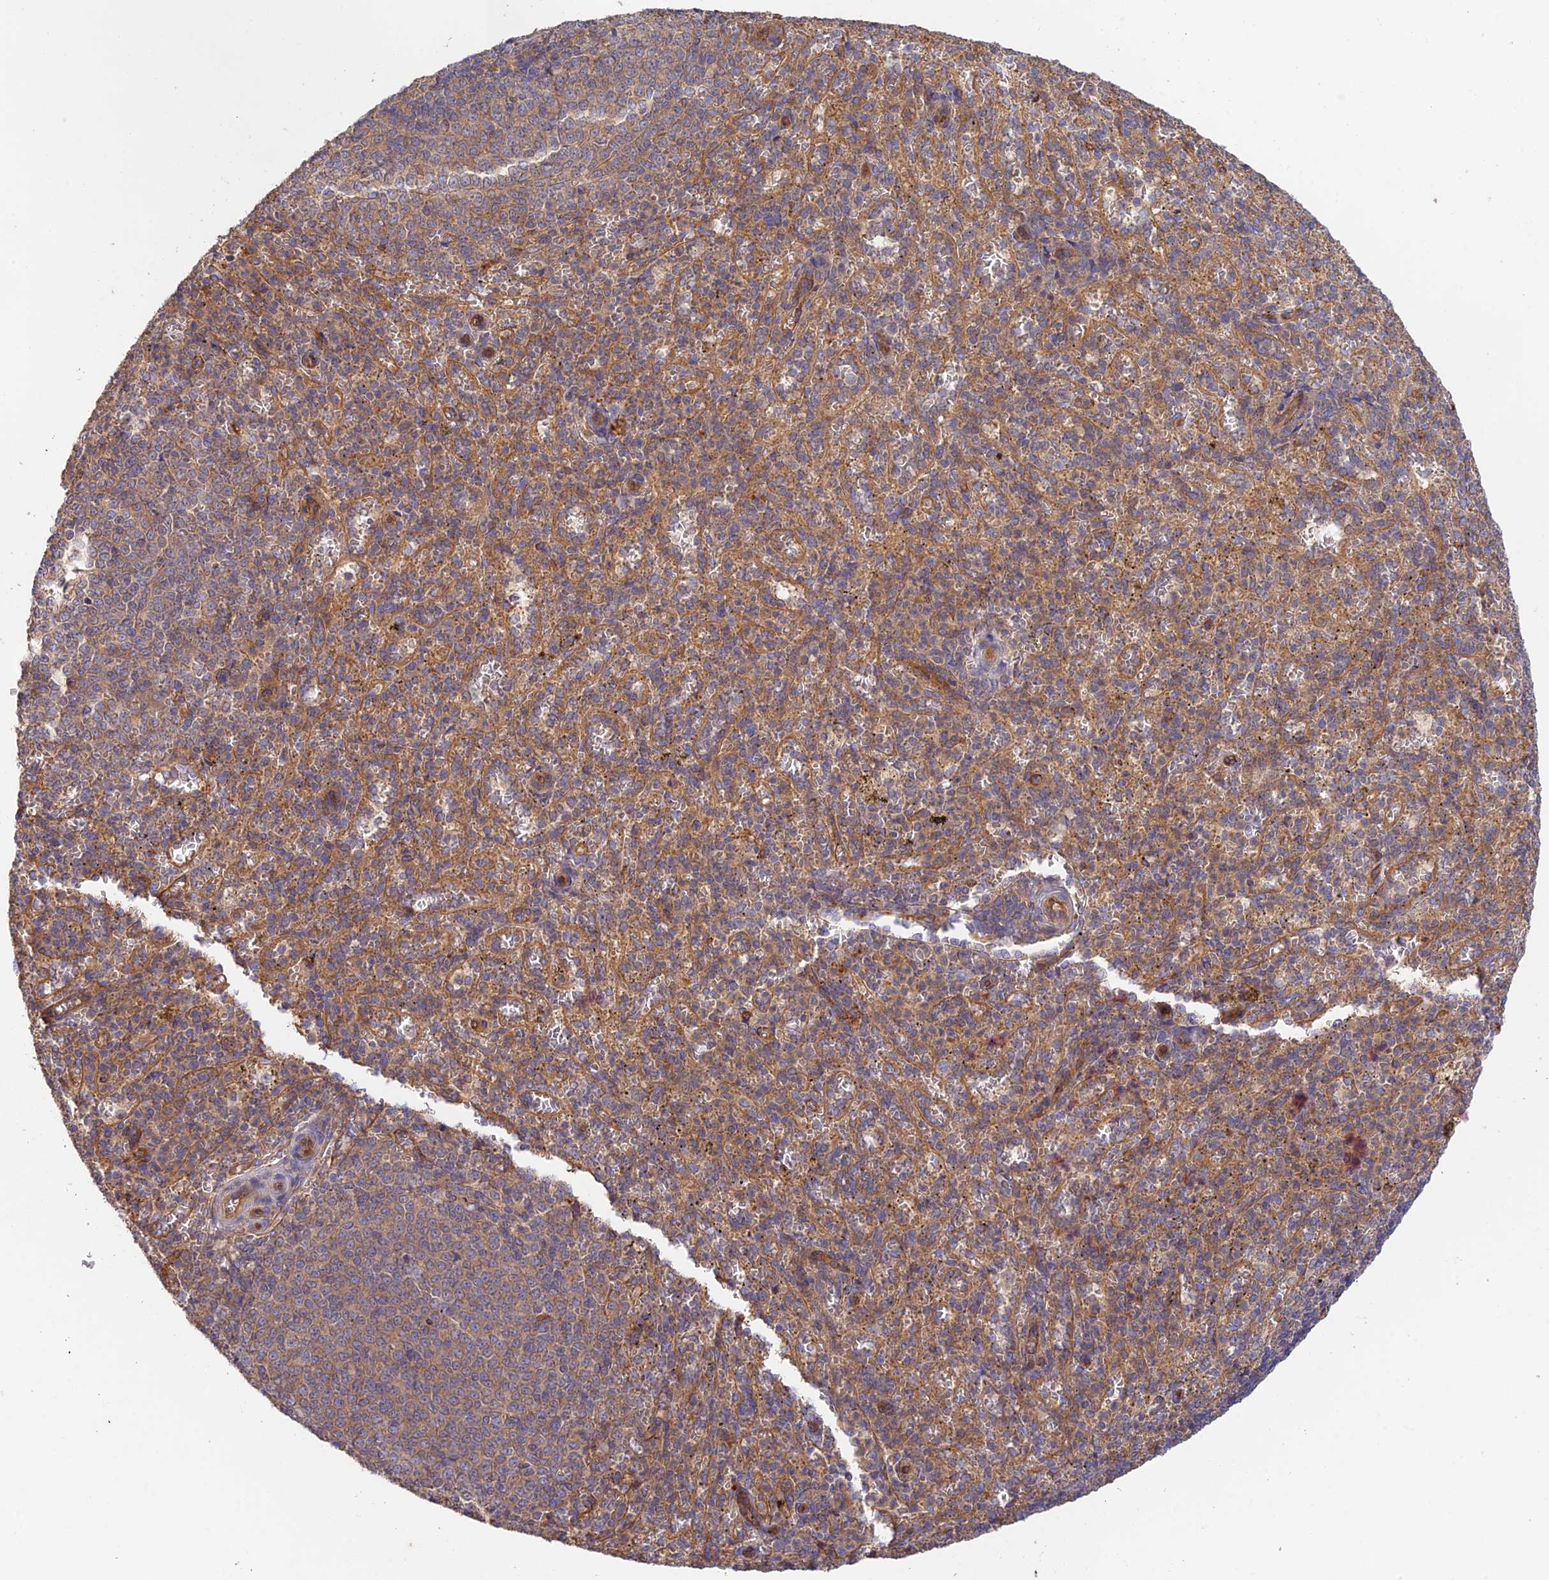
{"staining": {"intensity": "moderate", "quantity": "25%-75%", "location": "cytoplasmic/membranous"}, "tissue": "spleen", "cell_type": "Cells in red pulp", "image_type": "normal", "snomed": [{"axis": "morphology", "description": "Normal tissue, NOS"}, {"axis": "topography", "description": "Spleen"}], "caption": "Protein expression analysis of benign human spleen reveals moderate cytoplasmic/membranous expression in about 25%-75% of cells in red pulp. The protein is stained brown, and the nuclei are stained in blue (DAB (3,3'-diaminobenzidine) IHC with brightfield microscopy, high magnification).", "gene": "MYO9A", "patient": {"sex": "female", "age": 21}}